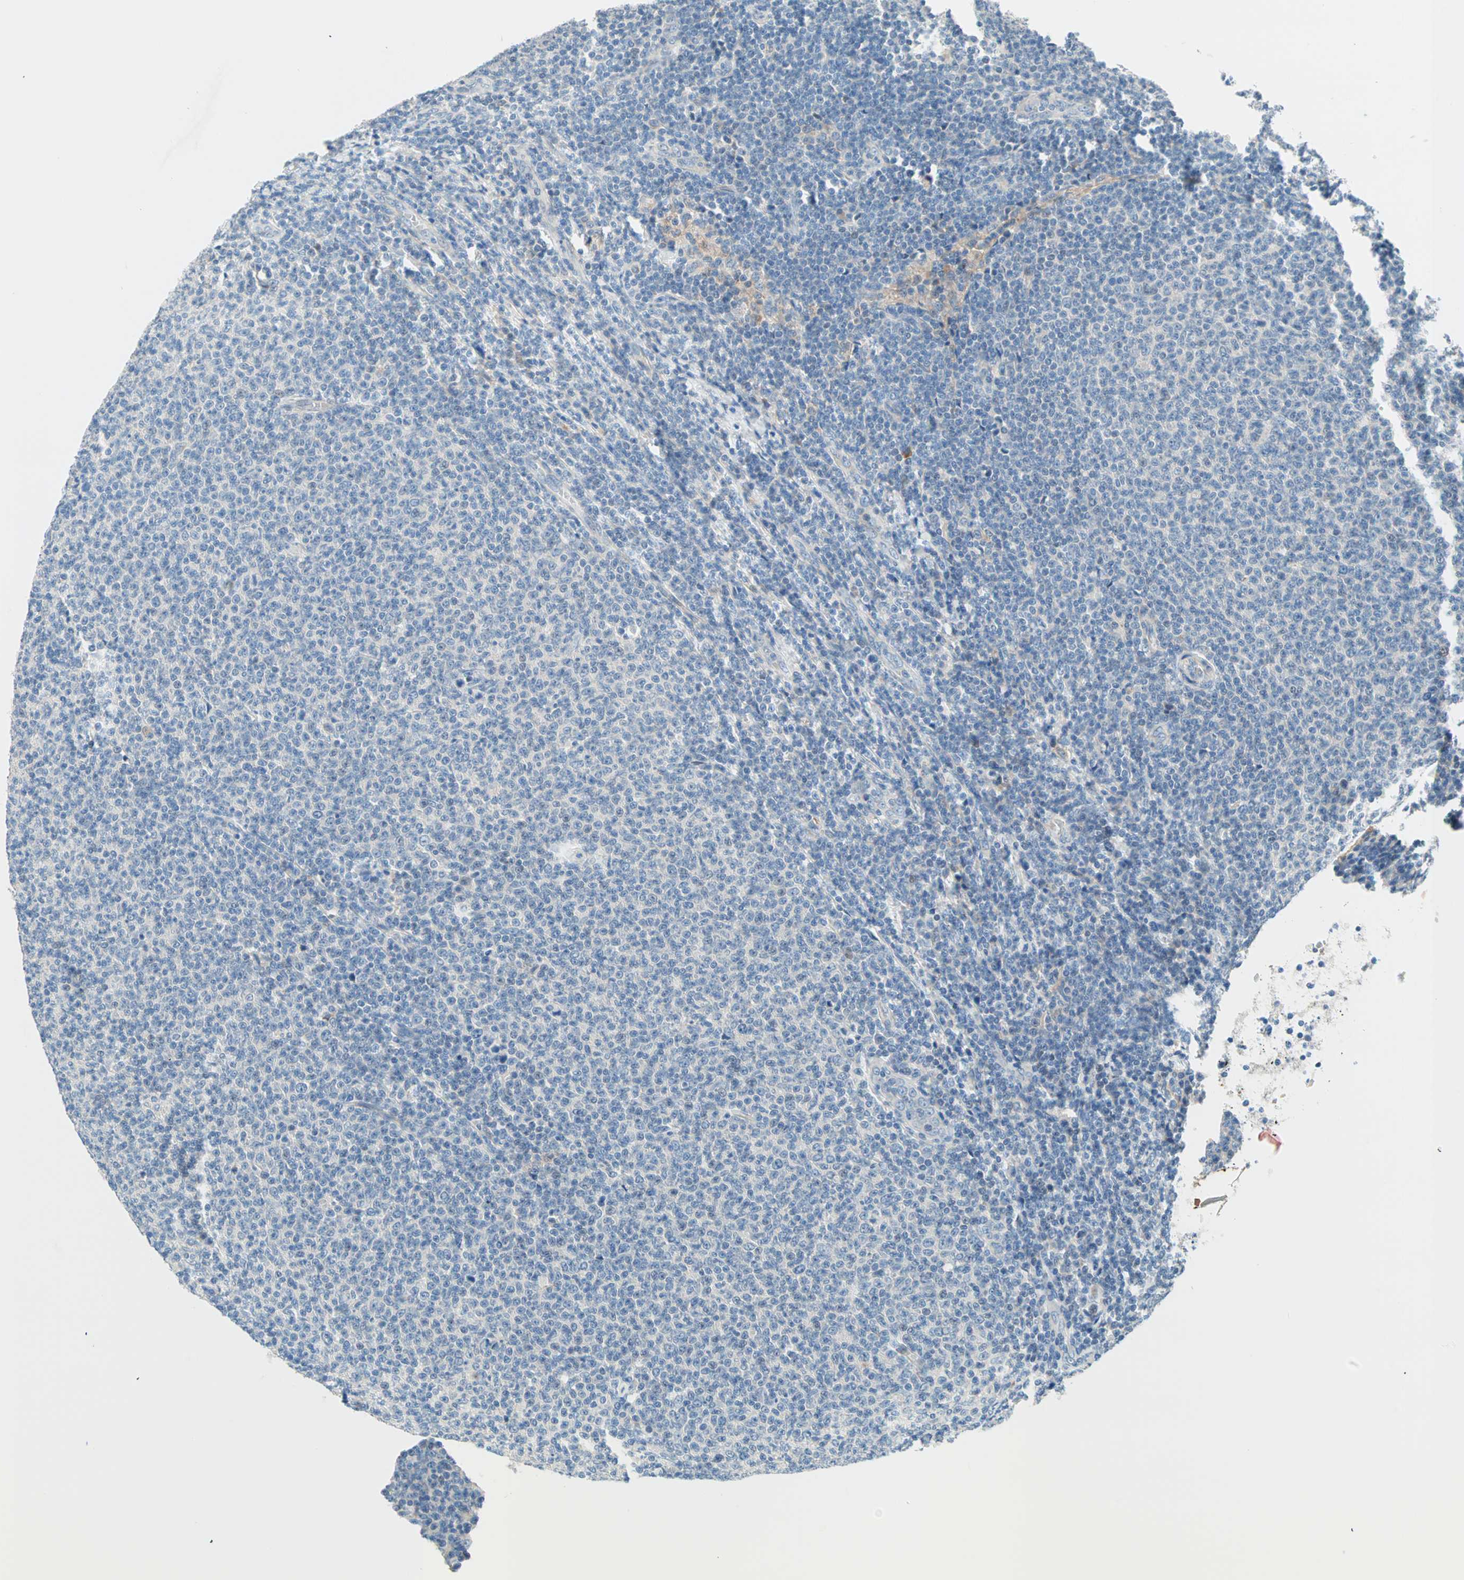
{"staining": {"intensity": "negative", "quantity": "none", "location": "none"}, "tissue": "lymphoma", "cell_type": "Tumor cells", "image_type": "cancer", "snomed": [{"axis": "morphology", "description": "Malignant lymphoma, non-Hodgkin's type, Low grade"}, {"axis": "topography", "description": "Lymph node"}], "caption": "Immunohistochemical staining of lymphoma exhibits no significant positivity in tumor cells.", "gene": "TMEM163", "patient": {"sex": "male", "age": 66}}